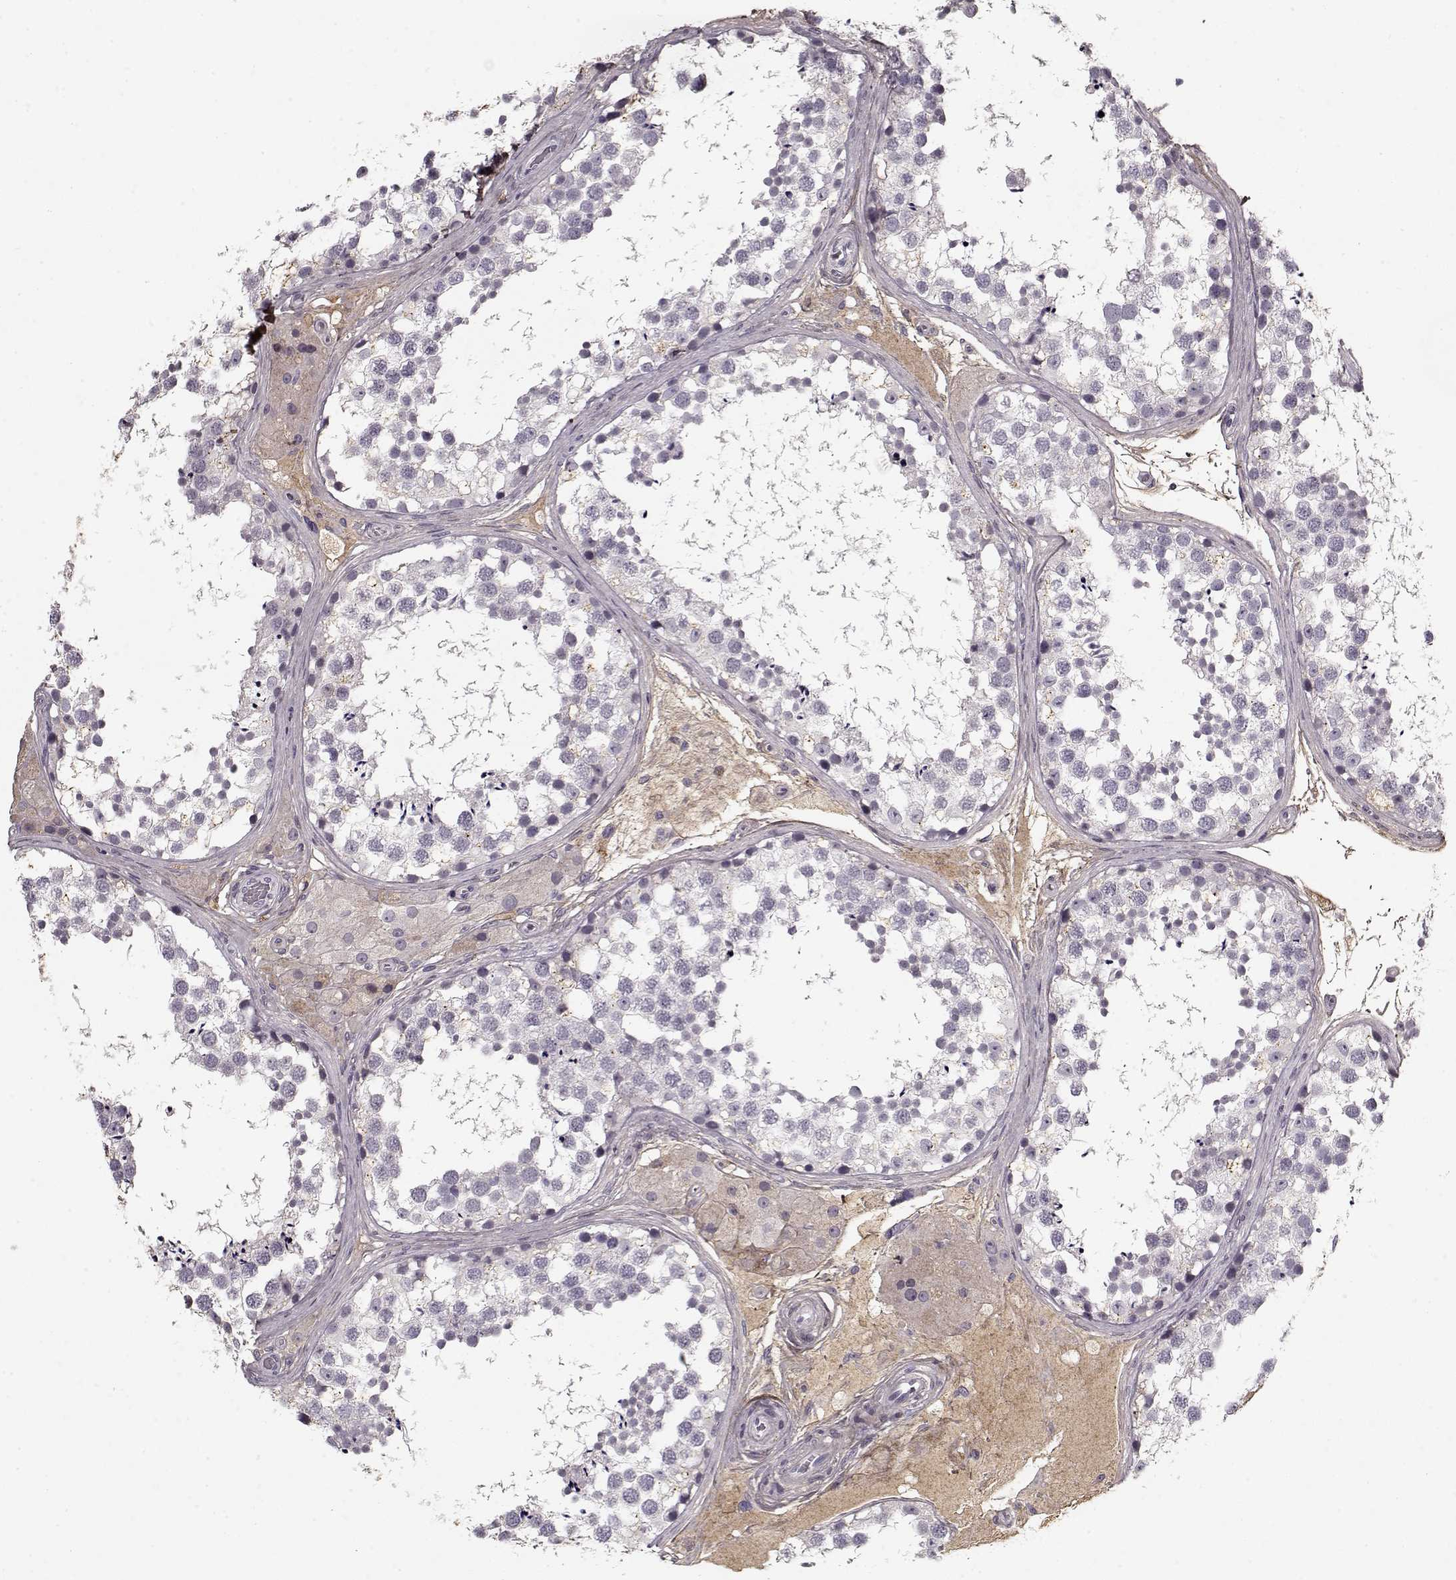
{"staining": {"intensity": "negative", "quantity": "none", "location": "none"}, "tissue": "testis", "cell_type": "Cells in seminiferous ducts", "image_type": "normal", "snomed": [{"axis": "morphology", "description": "Normal tissue, NOS"}, {"axis": "morphology", "description": "Seminoma, NOS"}, {"axis": "topography", "description": "Testis"}], "caption": "This is a photomicrograph of immunohistochemistry staining of benign testis, which shows no expression in cells in seminiferous ducts.", "gene": "LUM", "patient": {"sex": "male", "age": 65}}